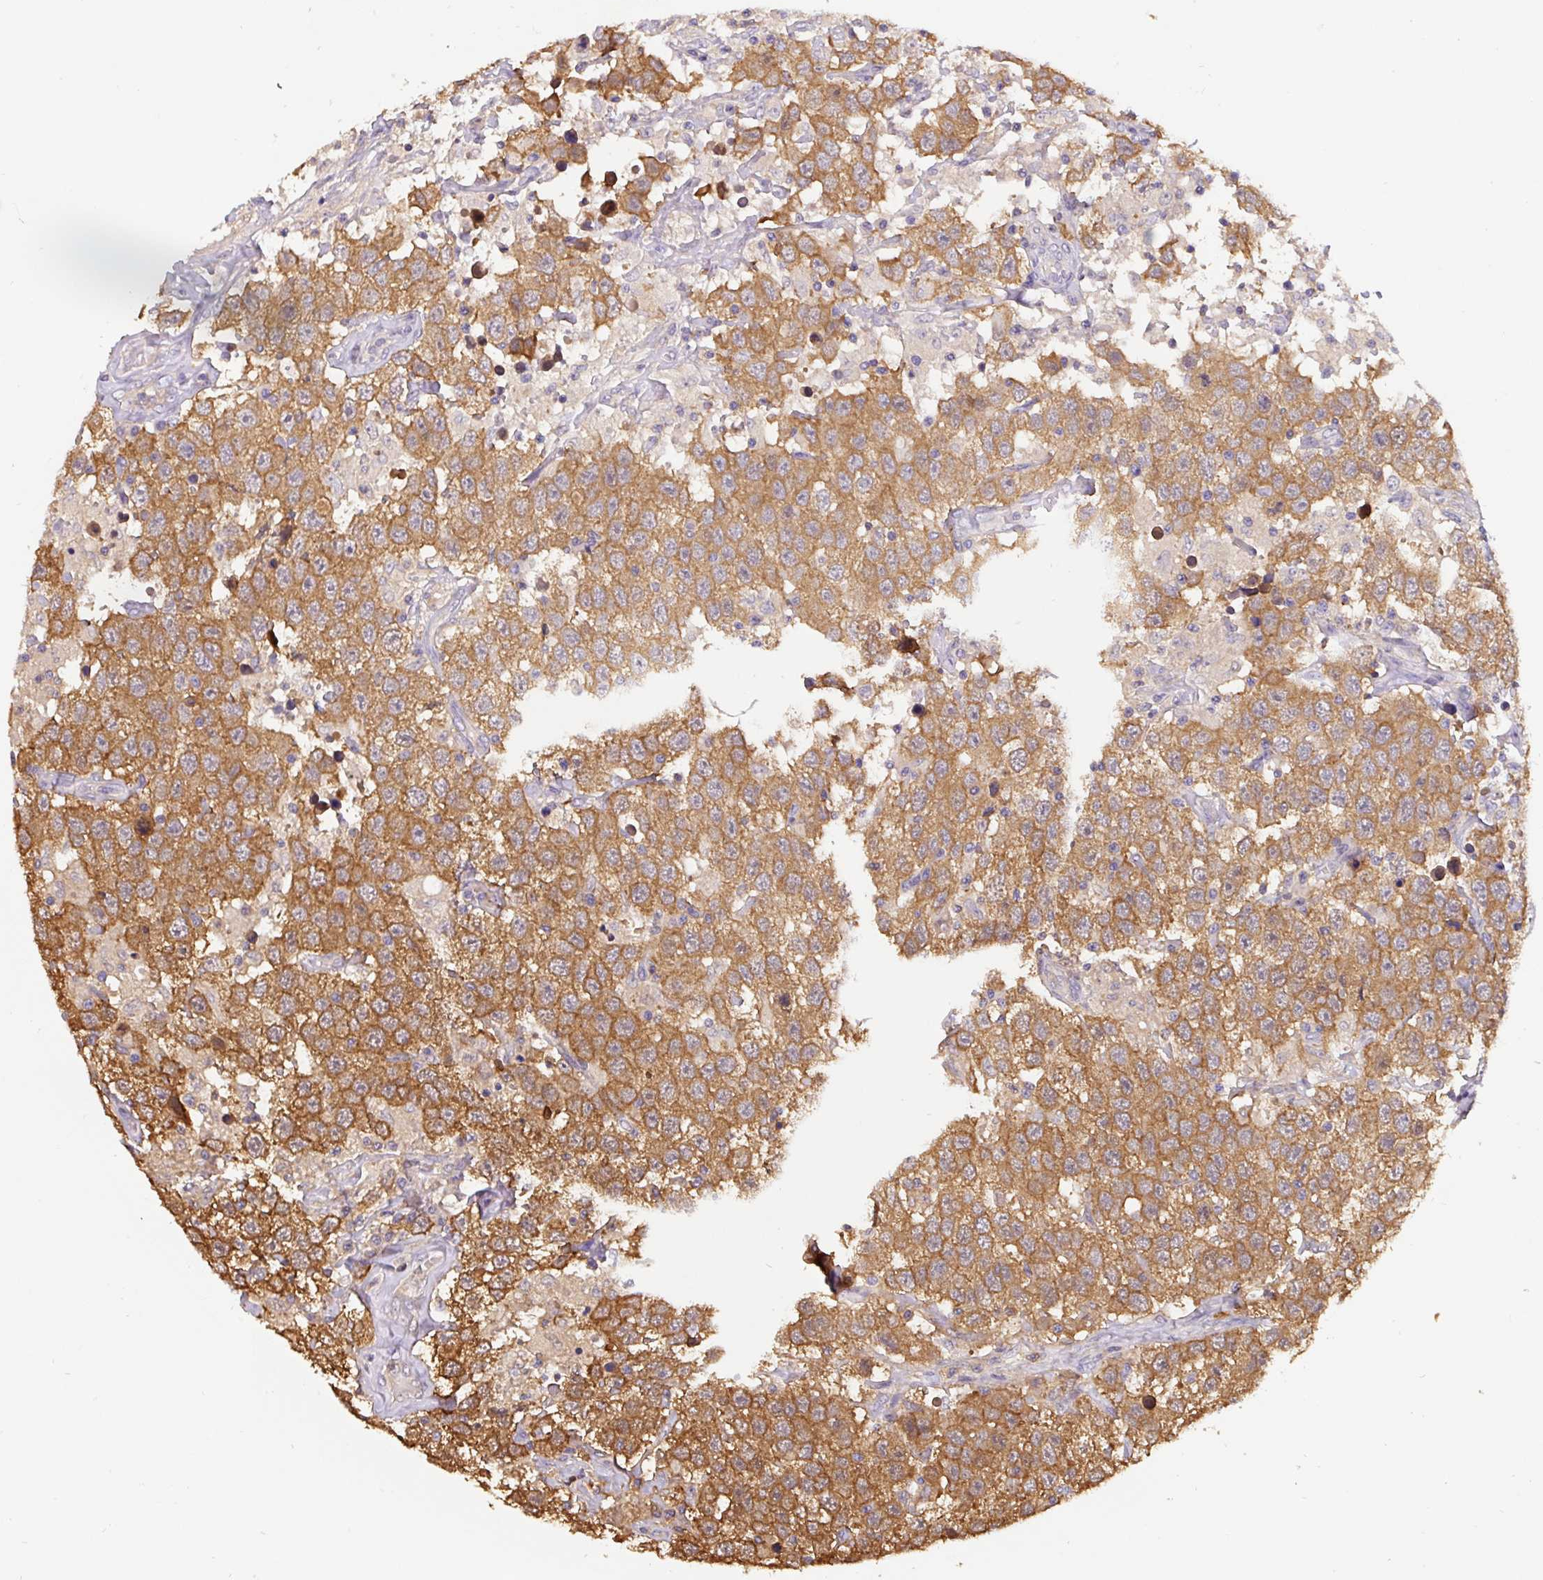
{"staining": {"intensity": "moderate", "quantity": ">75%", "location": "cytoplasmic/membranous"}, "tissue": "testis cancer", "cell_type": "Tumor cells", "image_type": "cancer", "snomed": [{"axis": "morphology", "description": "Seminoma, NOS"}, {"axis": "topography", "description": "Testis"}], "caption": "A brown stain labels moderate cytoplasmic/membranous expression of a protein in testis seminoma tumor cells. Ihc stains the protein in brown and the nuclei are stained blue.", "gene": "ST13", "patient": {"sex": "male", "age": 41}}